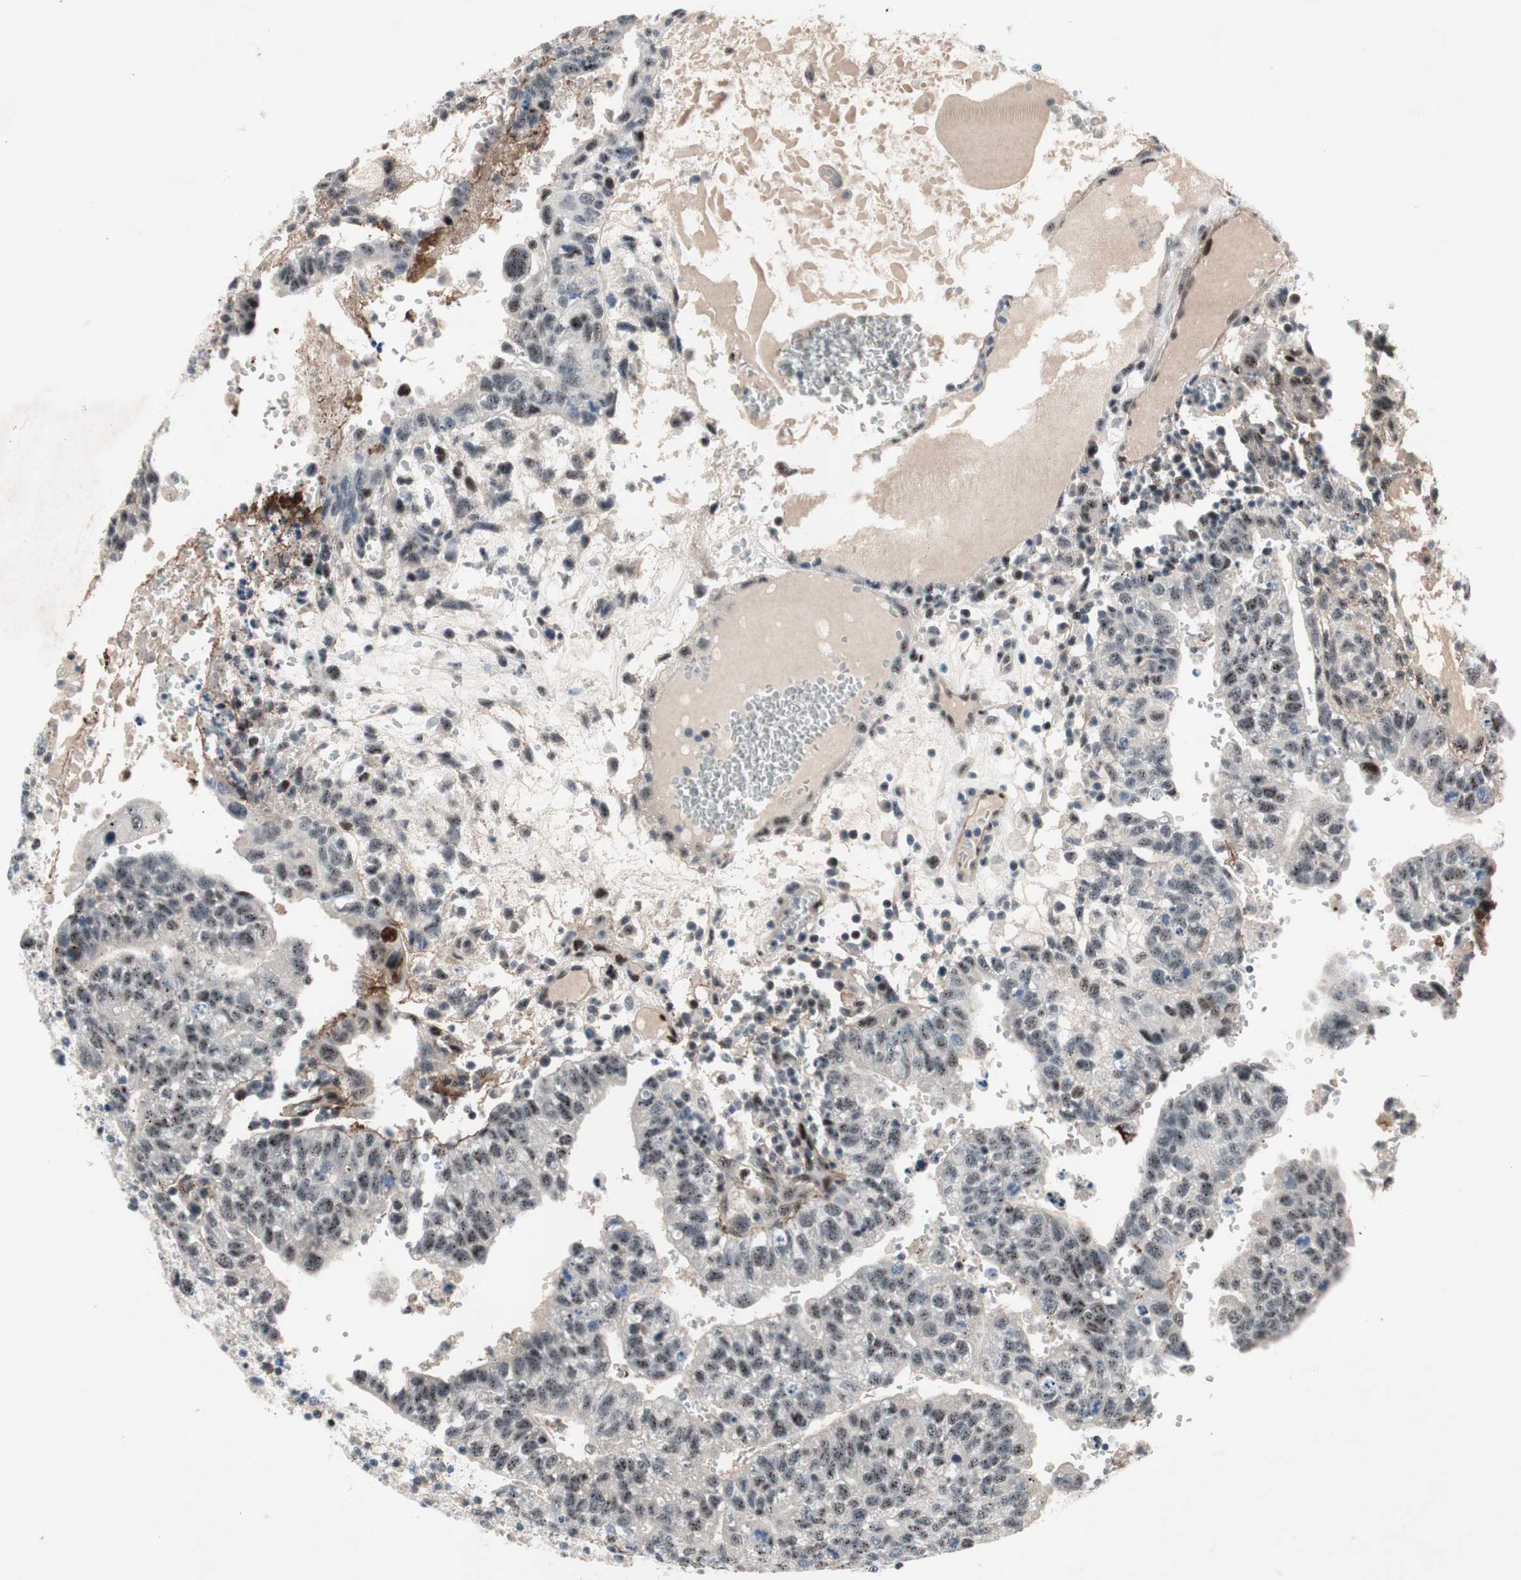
{"staining": {"intensity": "weak", "quantity": "25%-75%", "location": "nuclear"}, "tissue": "testis cancer", "cell_type": "Tumor cells", "image_type": "cancer", "snomed": [{"axis": "morphology", "description": "Seminoma, NOS"}, {"axis": "morphology", "description": "Carcinoma, Embryonal, NOS"}, {"axis": "topography", "description": "Testis"}], "caption": "An immunohistochemistry (IHC) photomicrograph of neoplastic tissue is shown. Protein staining in brown highlights weak nuclear positivity in testis embryonal carcinoma within tumor cells.", "gene": "SOX7", "patient": {"sex": "male", "age": 52}}